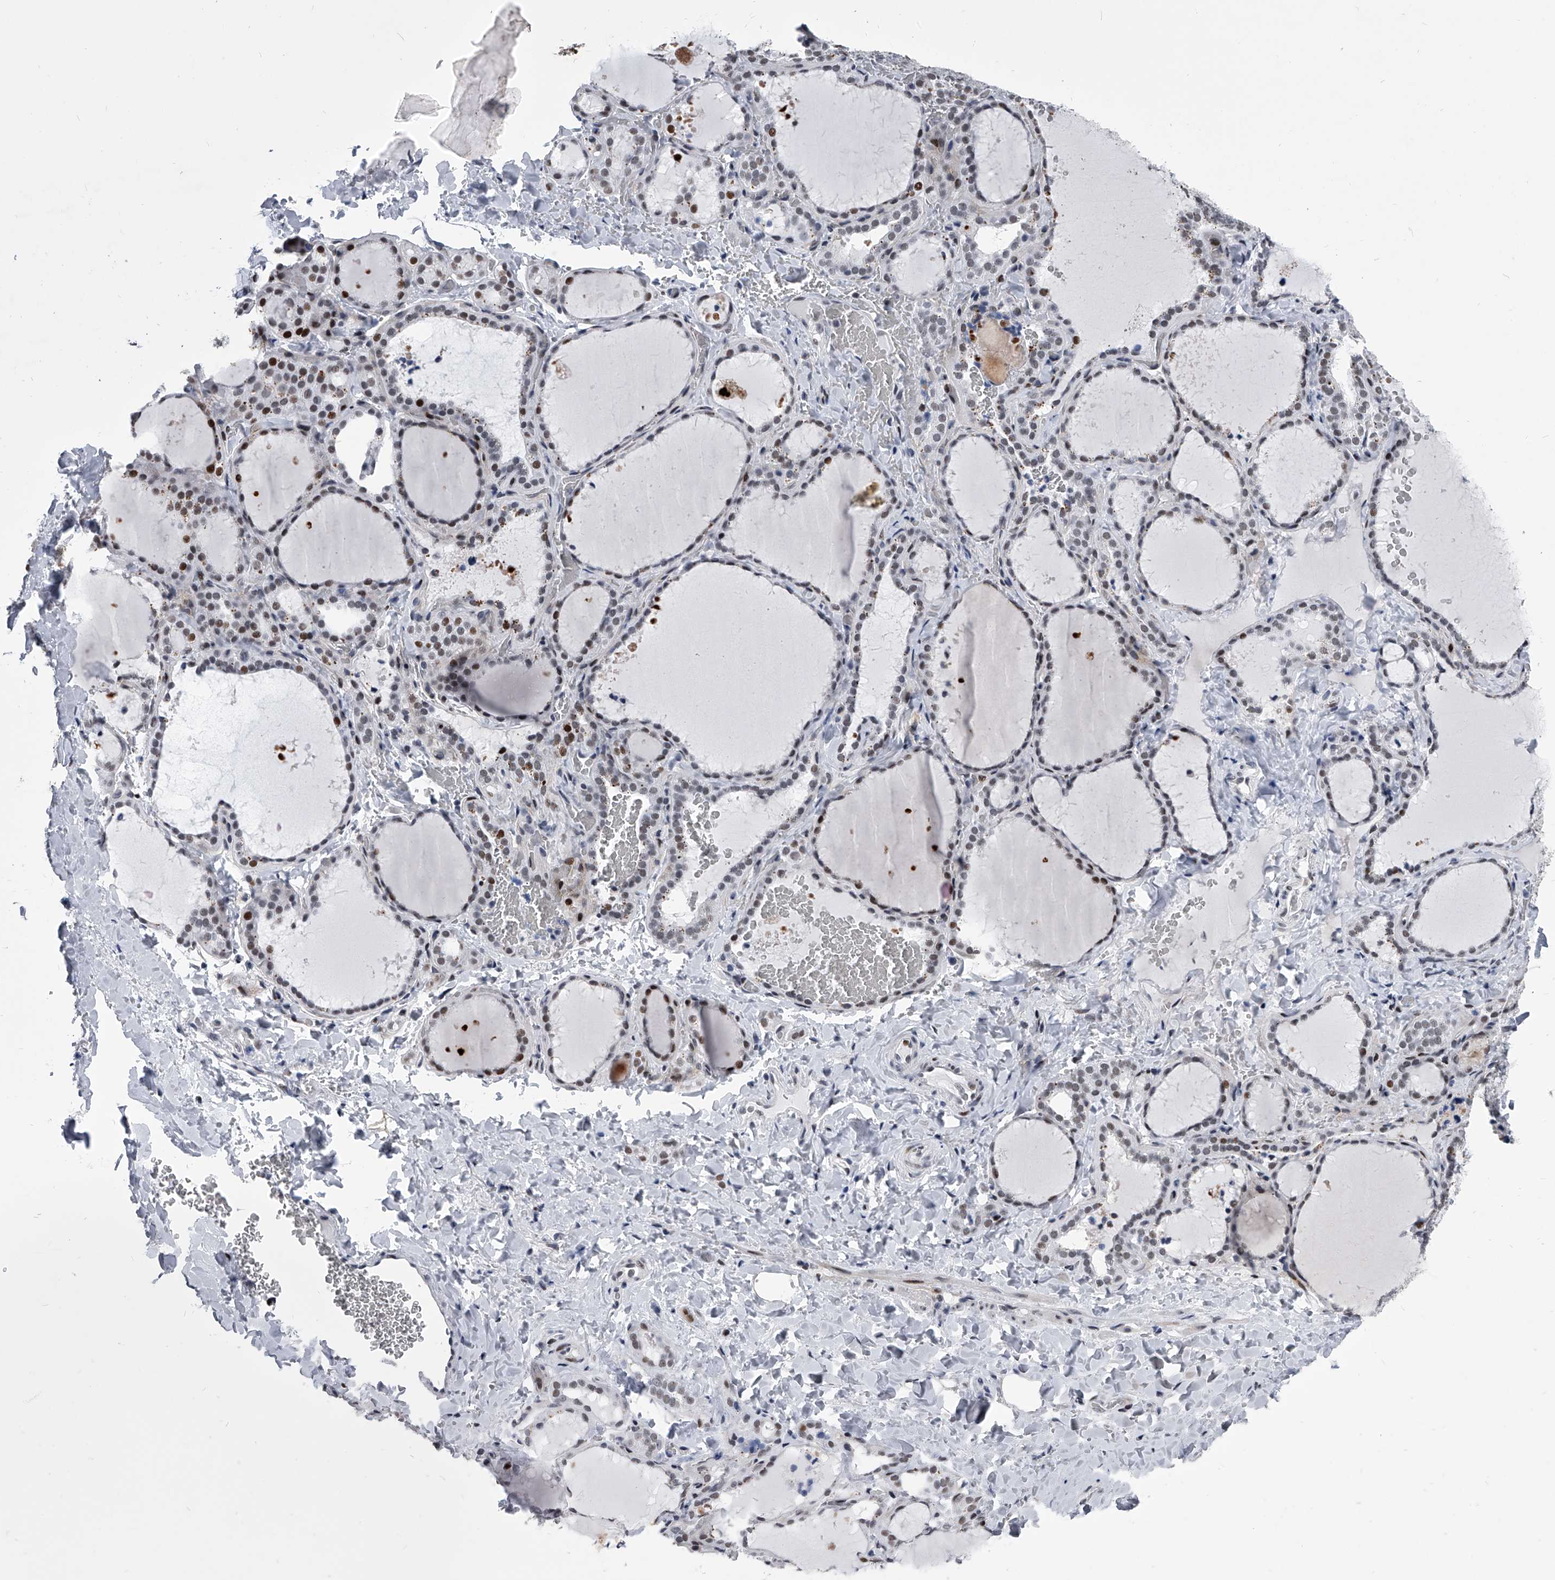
{"staining": {"intensity": "strong", "quantity": "25%-75%", "location": "nuclear"}, "tissue": "thyroid gland", "cell_type": "Glandular cells", "image_type": "normal", "snomed": [{"axis": "morphology", "description": "Normal tissue, NOS"}, {"axis": "topography", "description": "Thyroid gland"}], "caption": "Protein analysis of benign thyroid gland shows strong nuclear expression in approximately 25%-75% of glandular cells.", "gene": "CMTR1", "patient": {"sex": "female", "age": 22}}